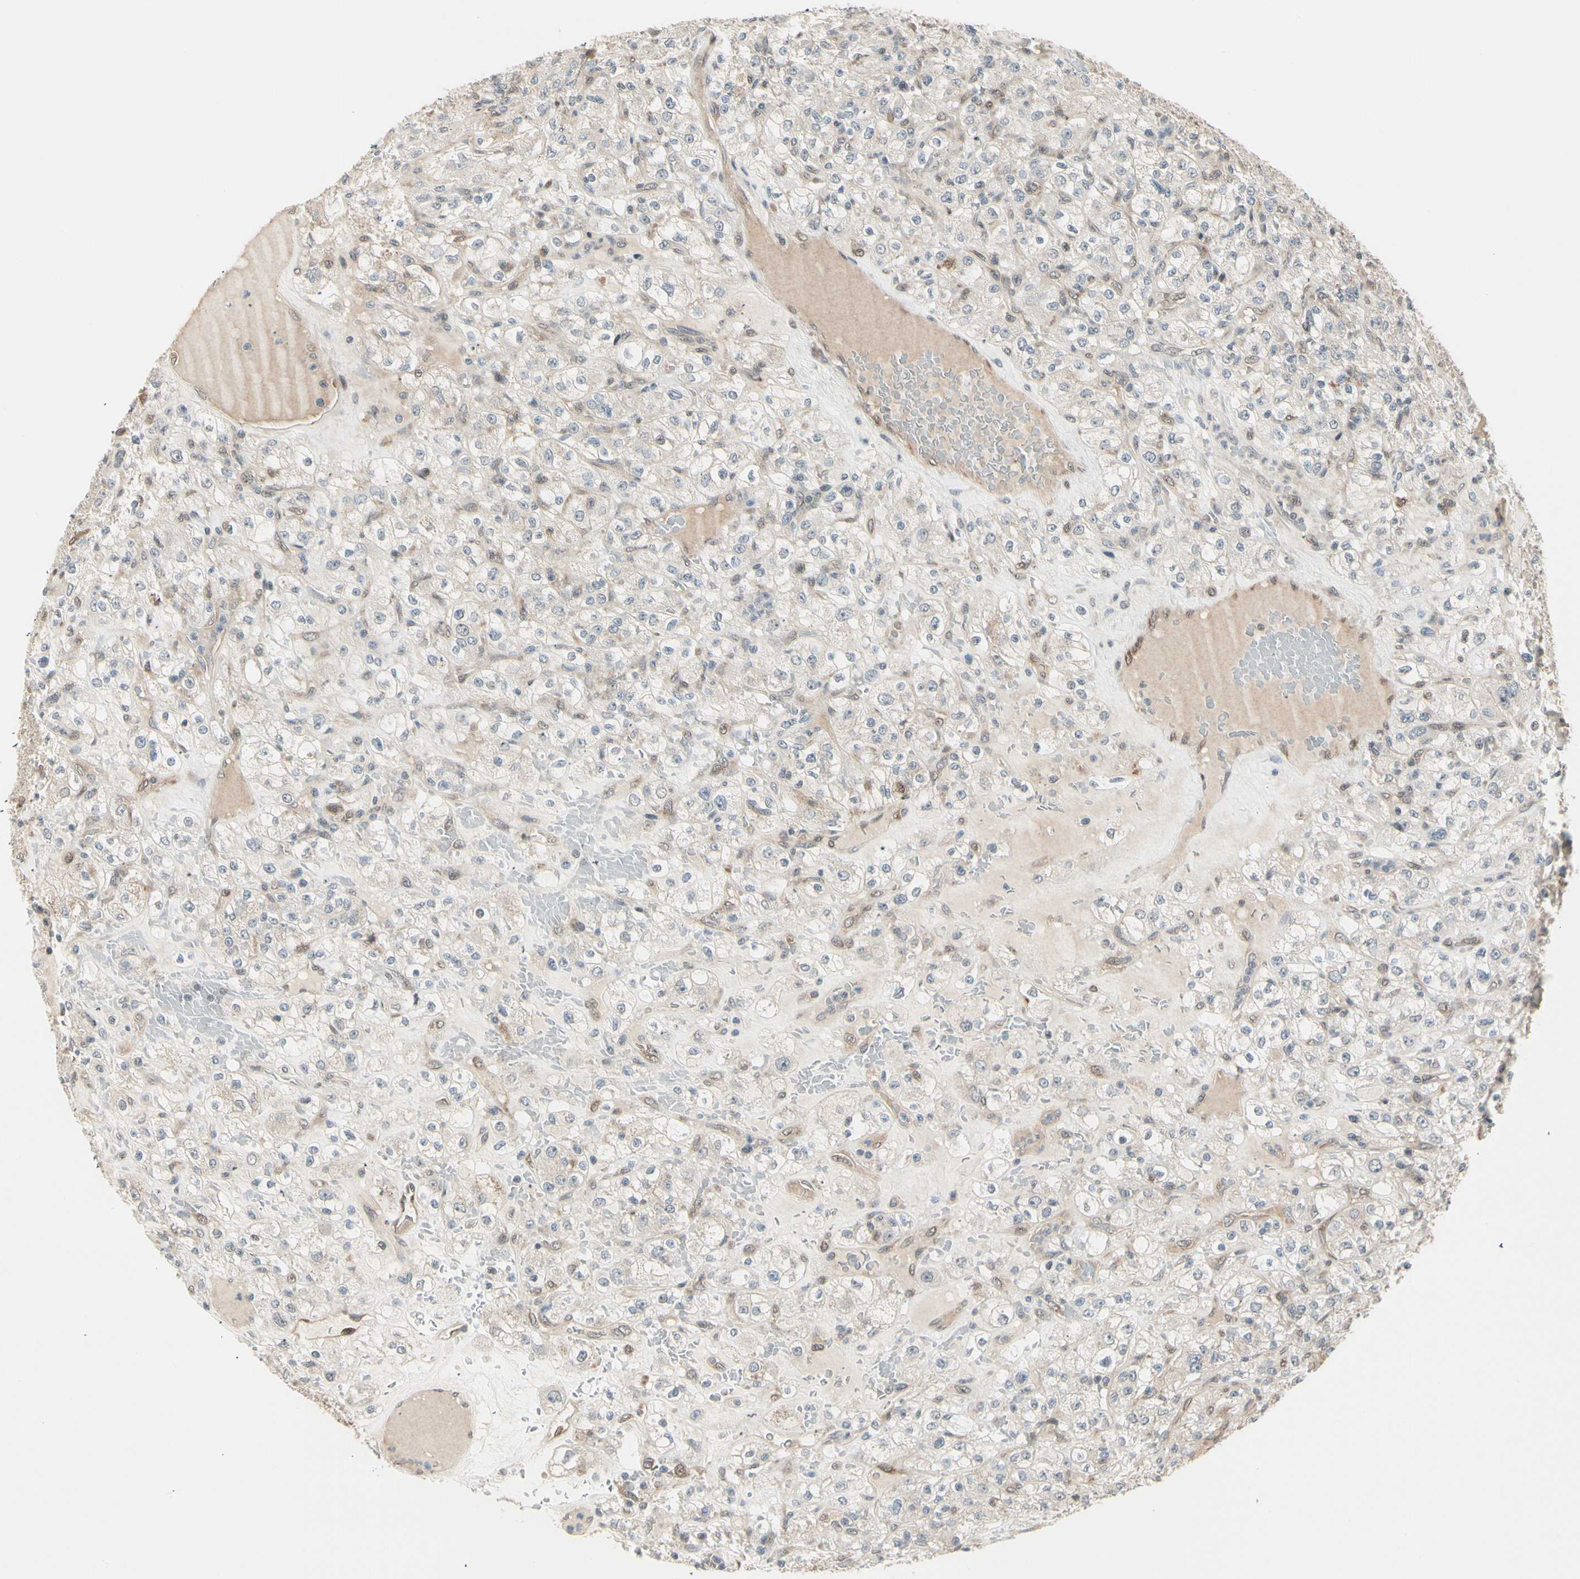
{"staining": {"intensity": "weak", "quantity": "<25%", "location": "cytoplasmic/membranous"}, "tissue": "renal cancer", "cell_type": "Tumor cells", "image_type": "cancer", "snomed": [{"axis": "morphology", "description": "Normal tissue, NOS"}, {"axis": "morphology", "description": "Adenocarcinoma, NOS"}, {"axis": "topography", "description": "Kidney"}], "caption": "There is no significant expression in tumor cells of adenocarcinoma (renal).", "gene": "SVBP", "patient": {"sex": "female", "age": 72}}